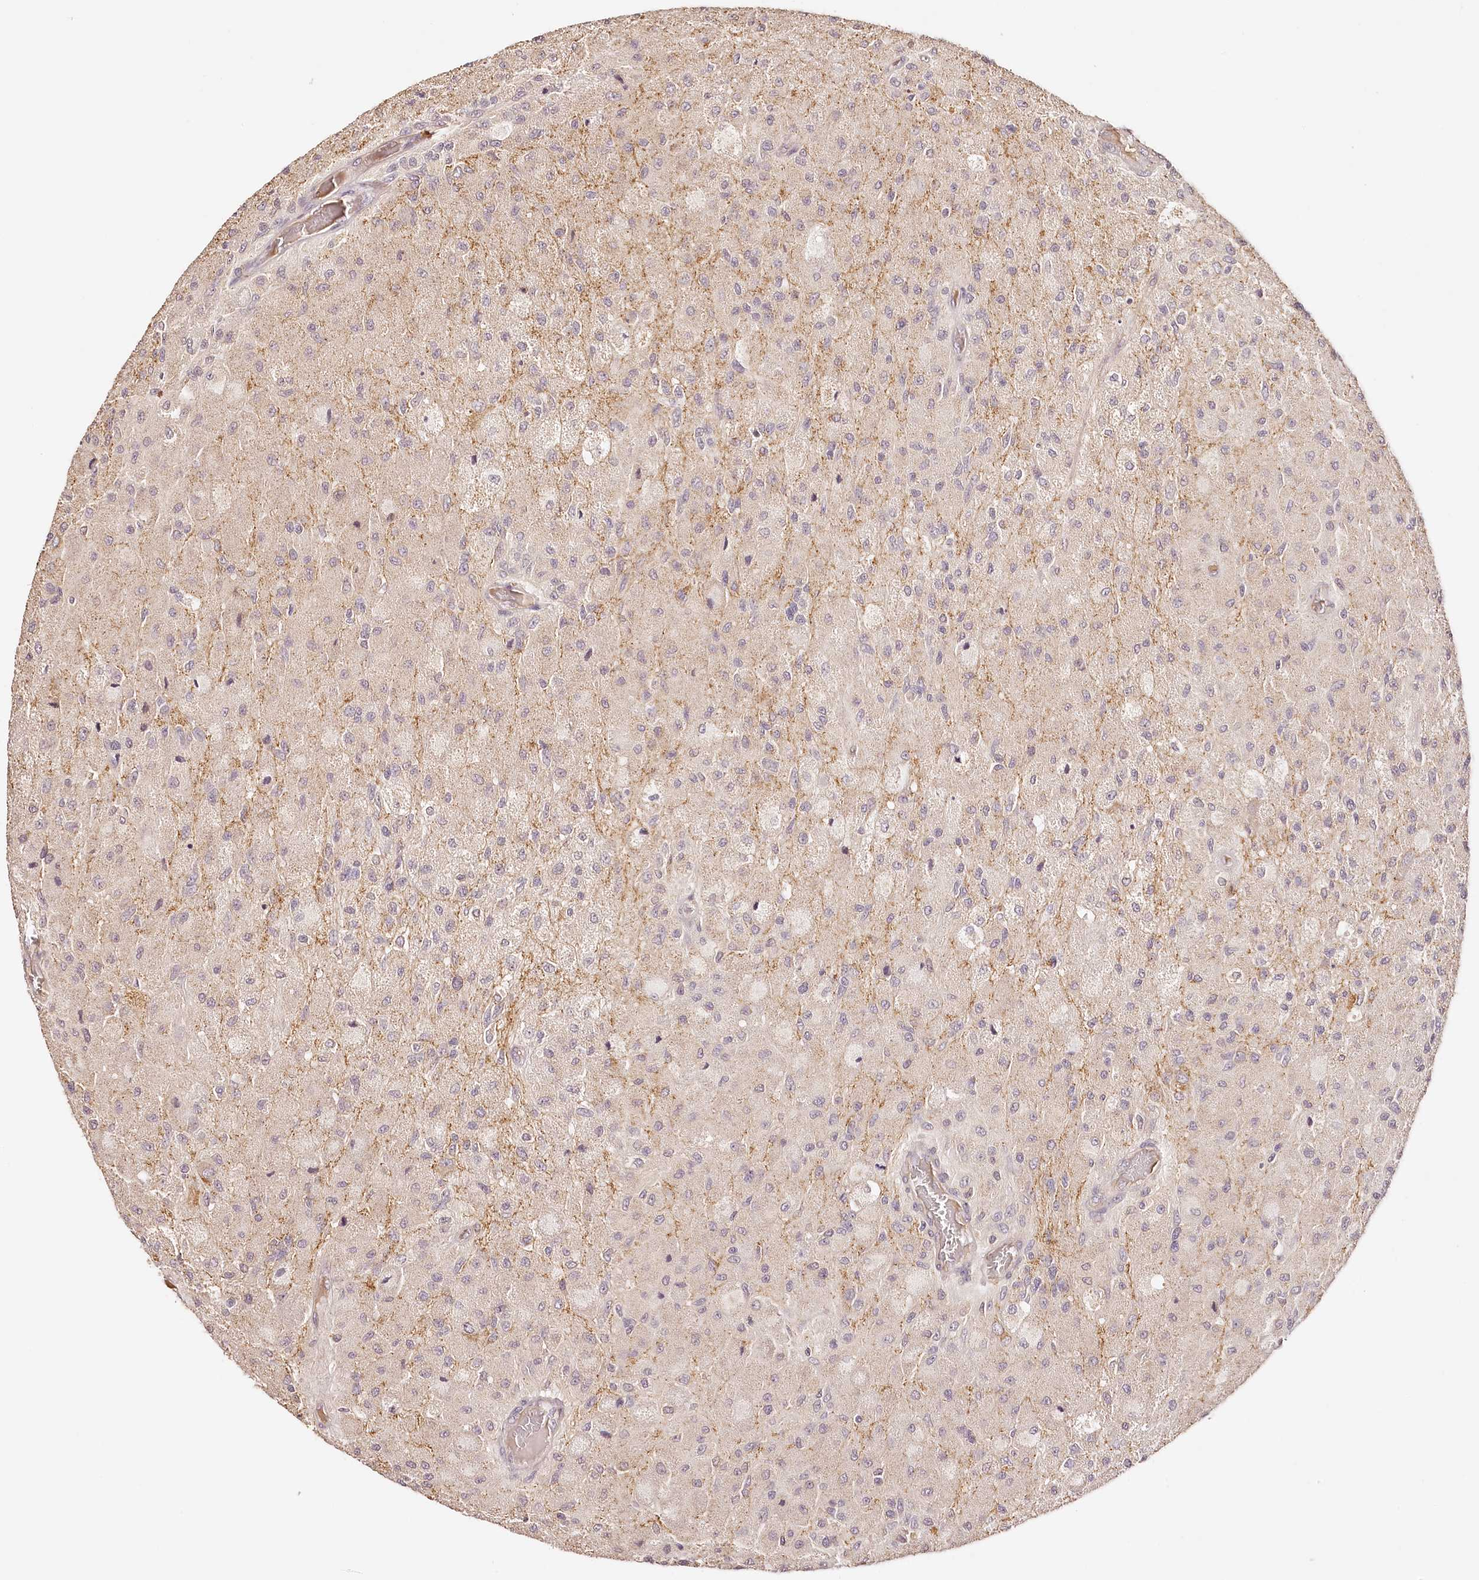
{"staining": {"intensity": "negative", "quantity": "none", "location": "none"}, "tissue": "glioma", "cell_type": "Tumor cells", "image_type": "cancer", "snomed": [{"axis": "morphology", "description": "Normal tissue, NOS"}, {"axis": "morphology", "description": "Glioma, malignant, High grade"}, {"axis": "topography", "description": "Cerebral cortex"}], "caption": "Protein analysis of malignant high-grade glioma demonstrates no significant staining in tumor cells.", "gene": "SYNGR1", "patient": {"sex": "male", "age": 77}}